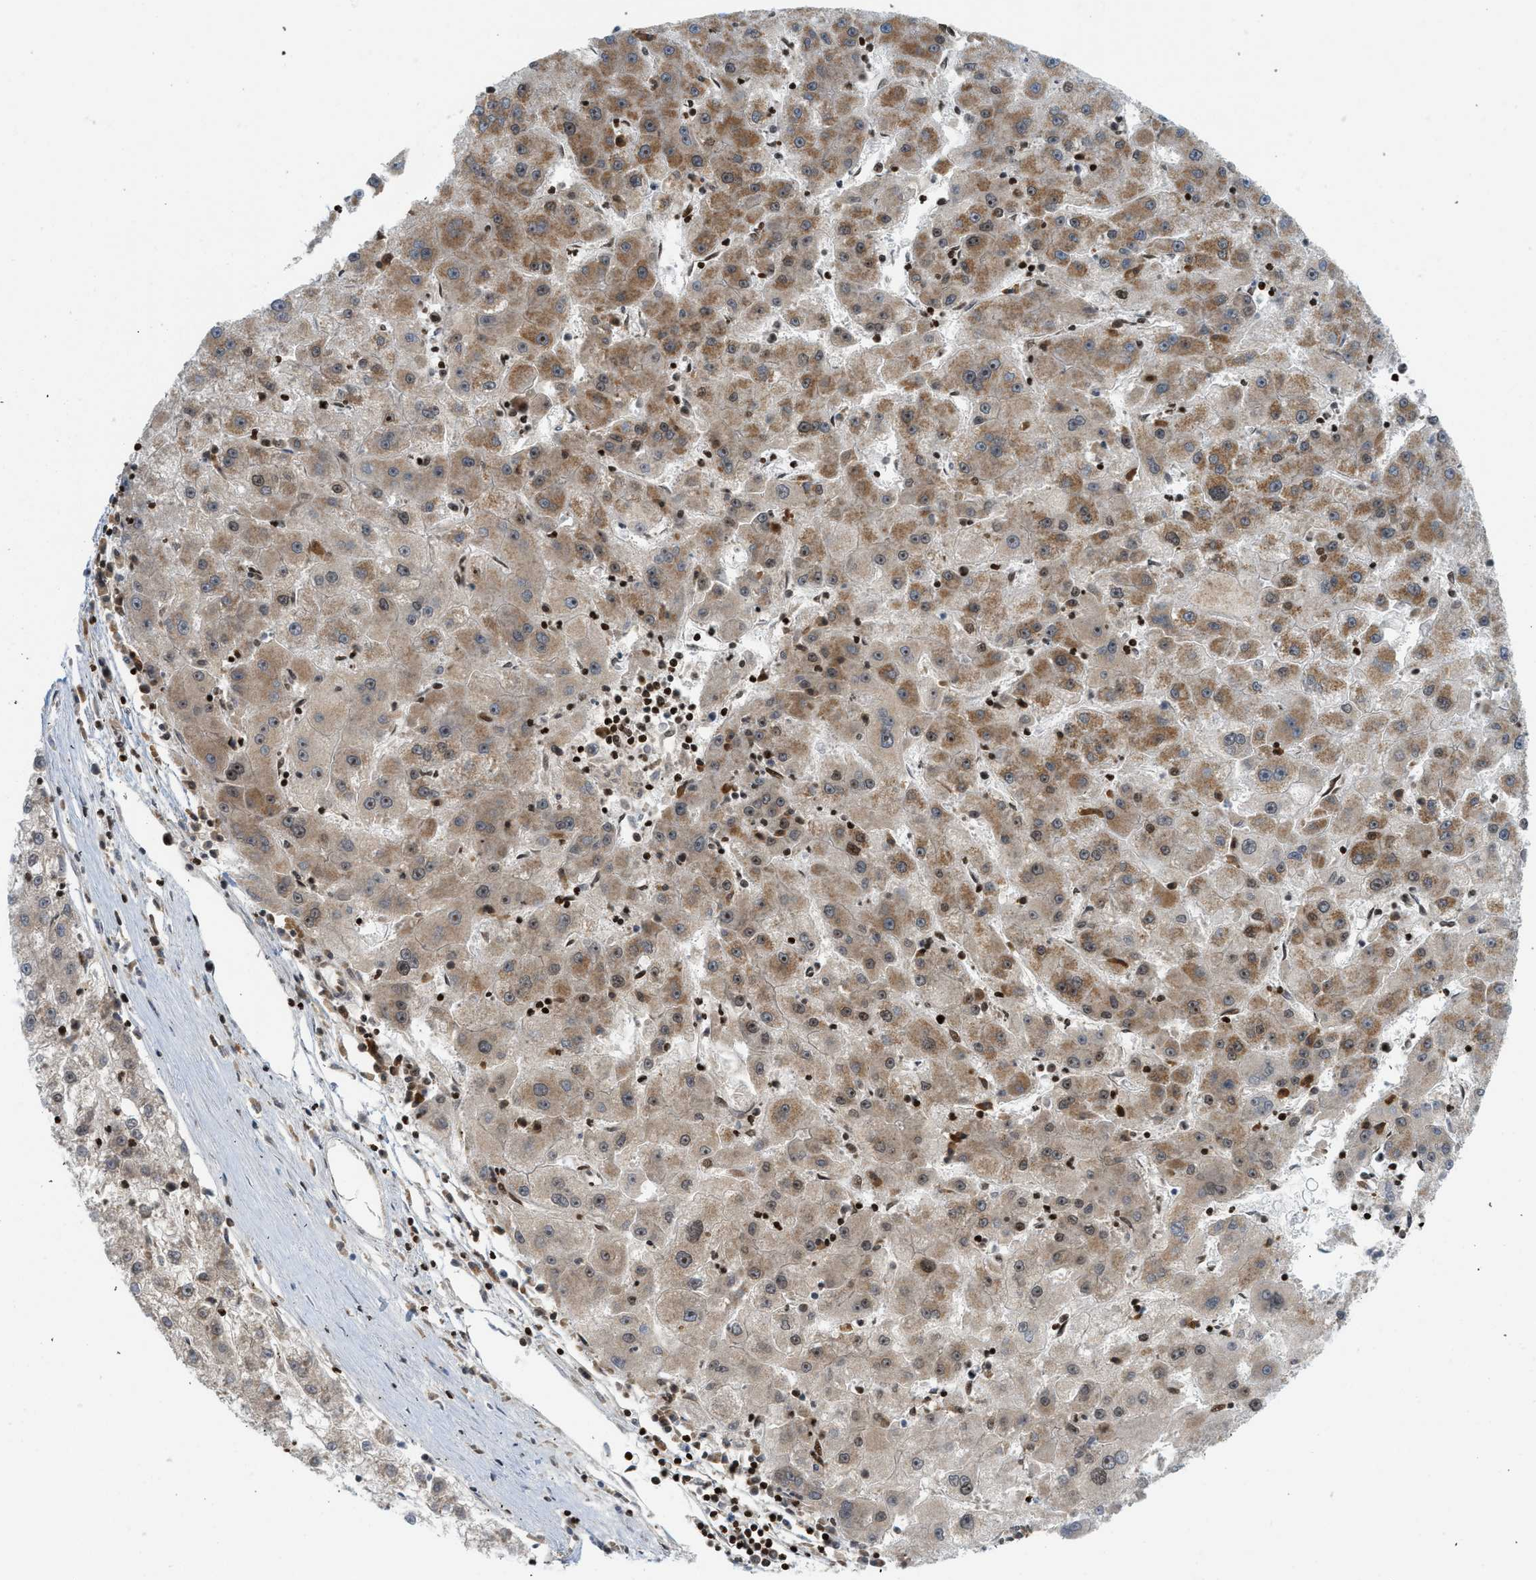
{"staining": {"intensity": "moderate", "quantity": "25%-75%", "location": "cytoplasmic/membranous,nuclear"}, "tissue": "liver cancer", "cell_type": "Tumor cells", "image_type": "cancer", "snomed": [{"axis": "morphology", "description": "Carcinoma, Hepatocellular, NOS"}, {"axis": "topography", "description": "Liver"}], "caption": "Immunohistochemistry of liver cancer (hepatocellular carcinoma) shows medium levels of moderate cytoplasmic/membranous and nuclear positivity in about 25%-75% of tumor cells.", "gene": "ZNF22", "patient": {"sex": "male", "age": 72}}